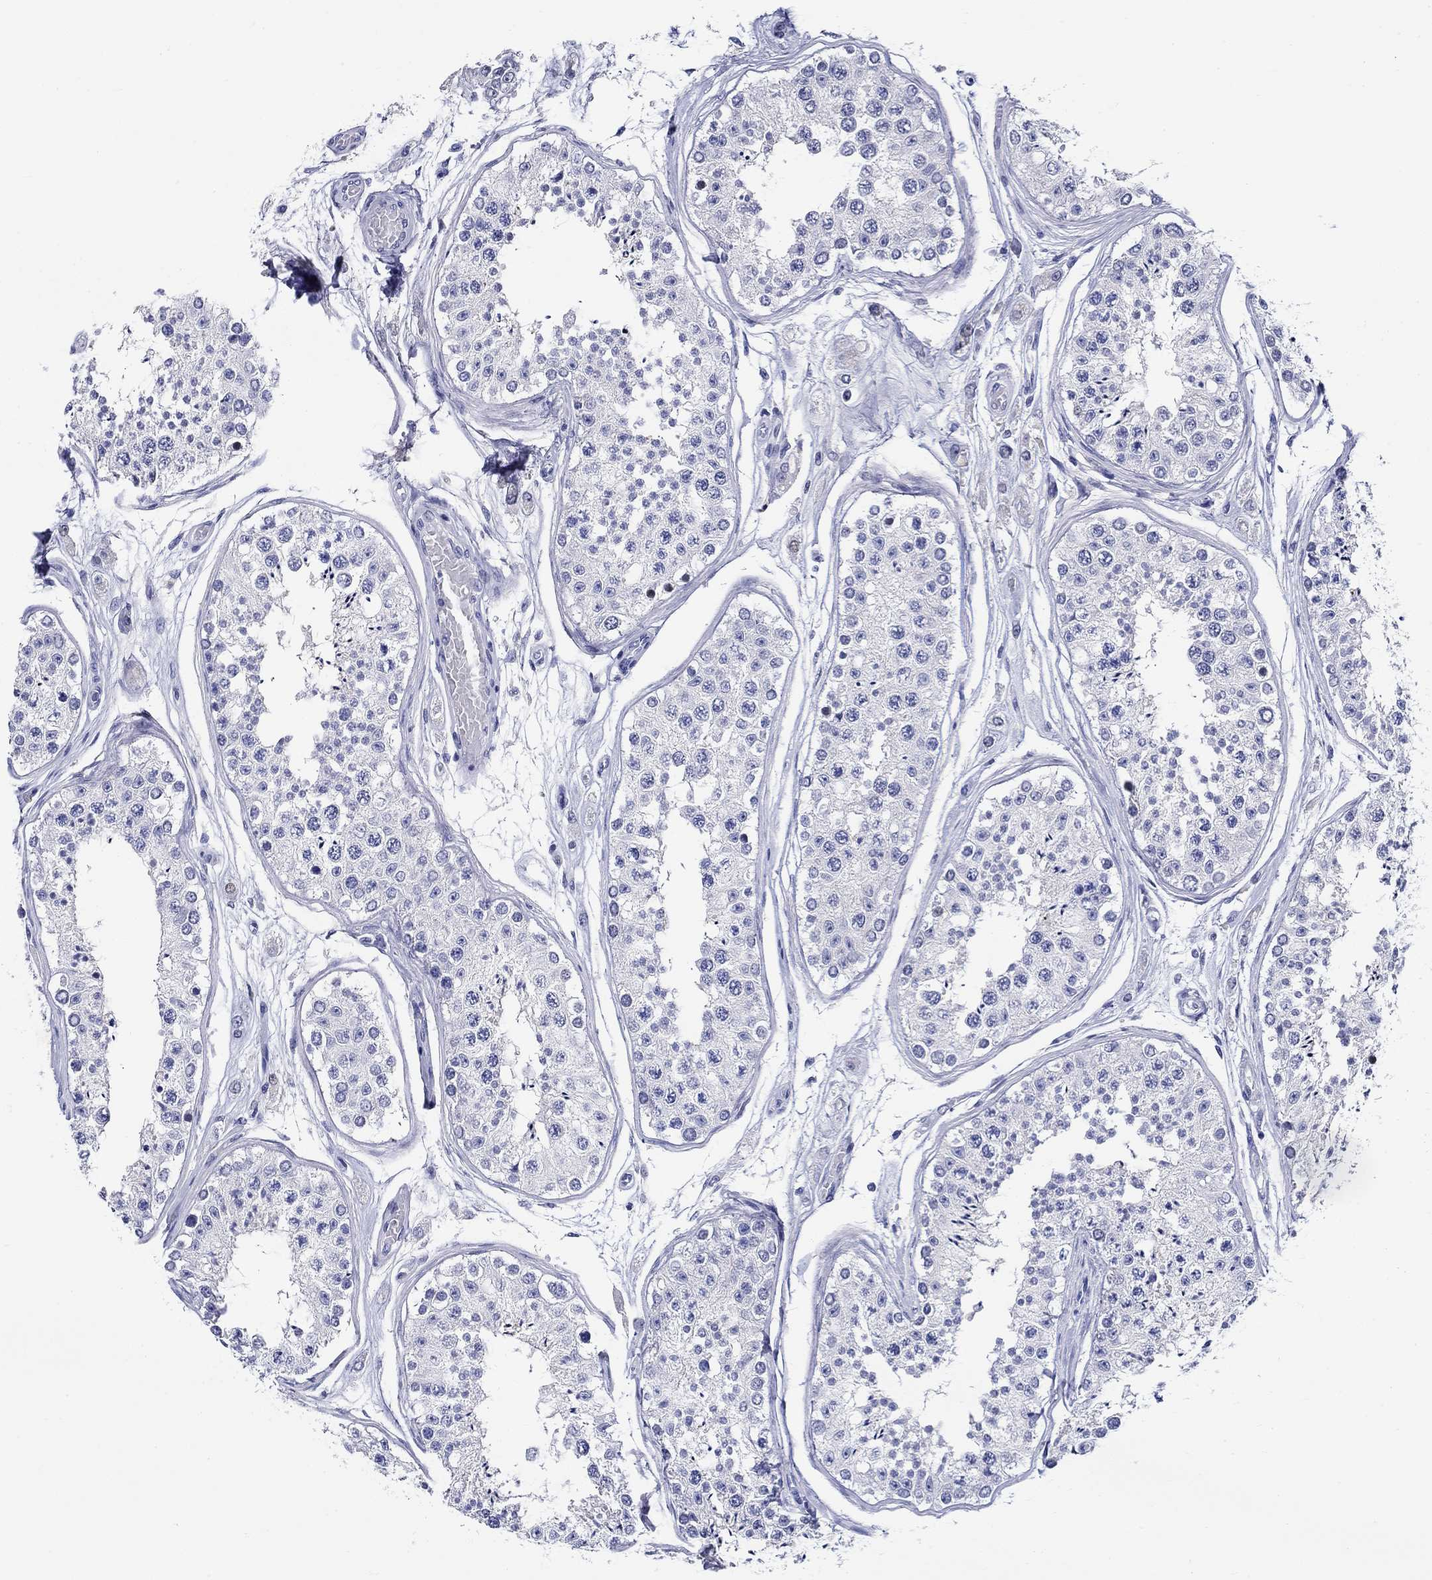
{"staining": {"intensity": "weak", "quantity": "<25%", "location": "nuclear"}, "tissue": "testis", "cell_type": "Cells in seminiferous ducts", "image_type": "normal", "snomed": [{"axis": "morphology", "description": "Normal tissue, NOS"}, {"axis": "topography", "description": "Testis"}], "caption": "The IHC image has no significant expression in cells in seminiferous ducts of testis. (DAB immunohistochemistry (IHC) visualized using brightfield microscopy, high magnification).", "gene": "CRYGS", "patient": {"sex": "male", "age": 25}}